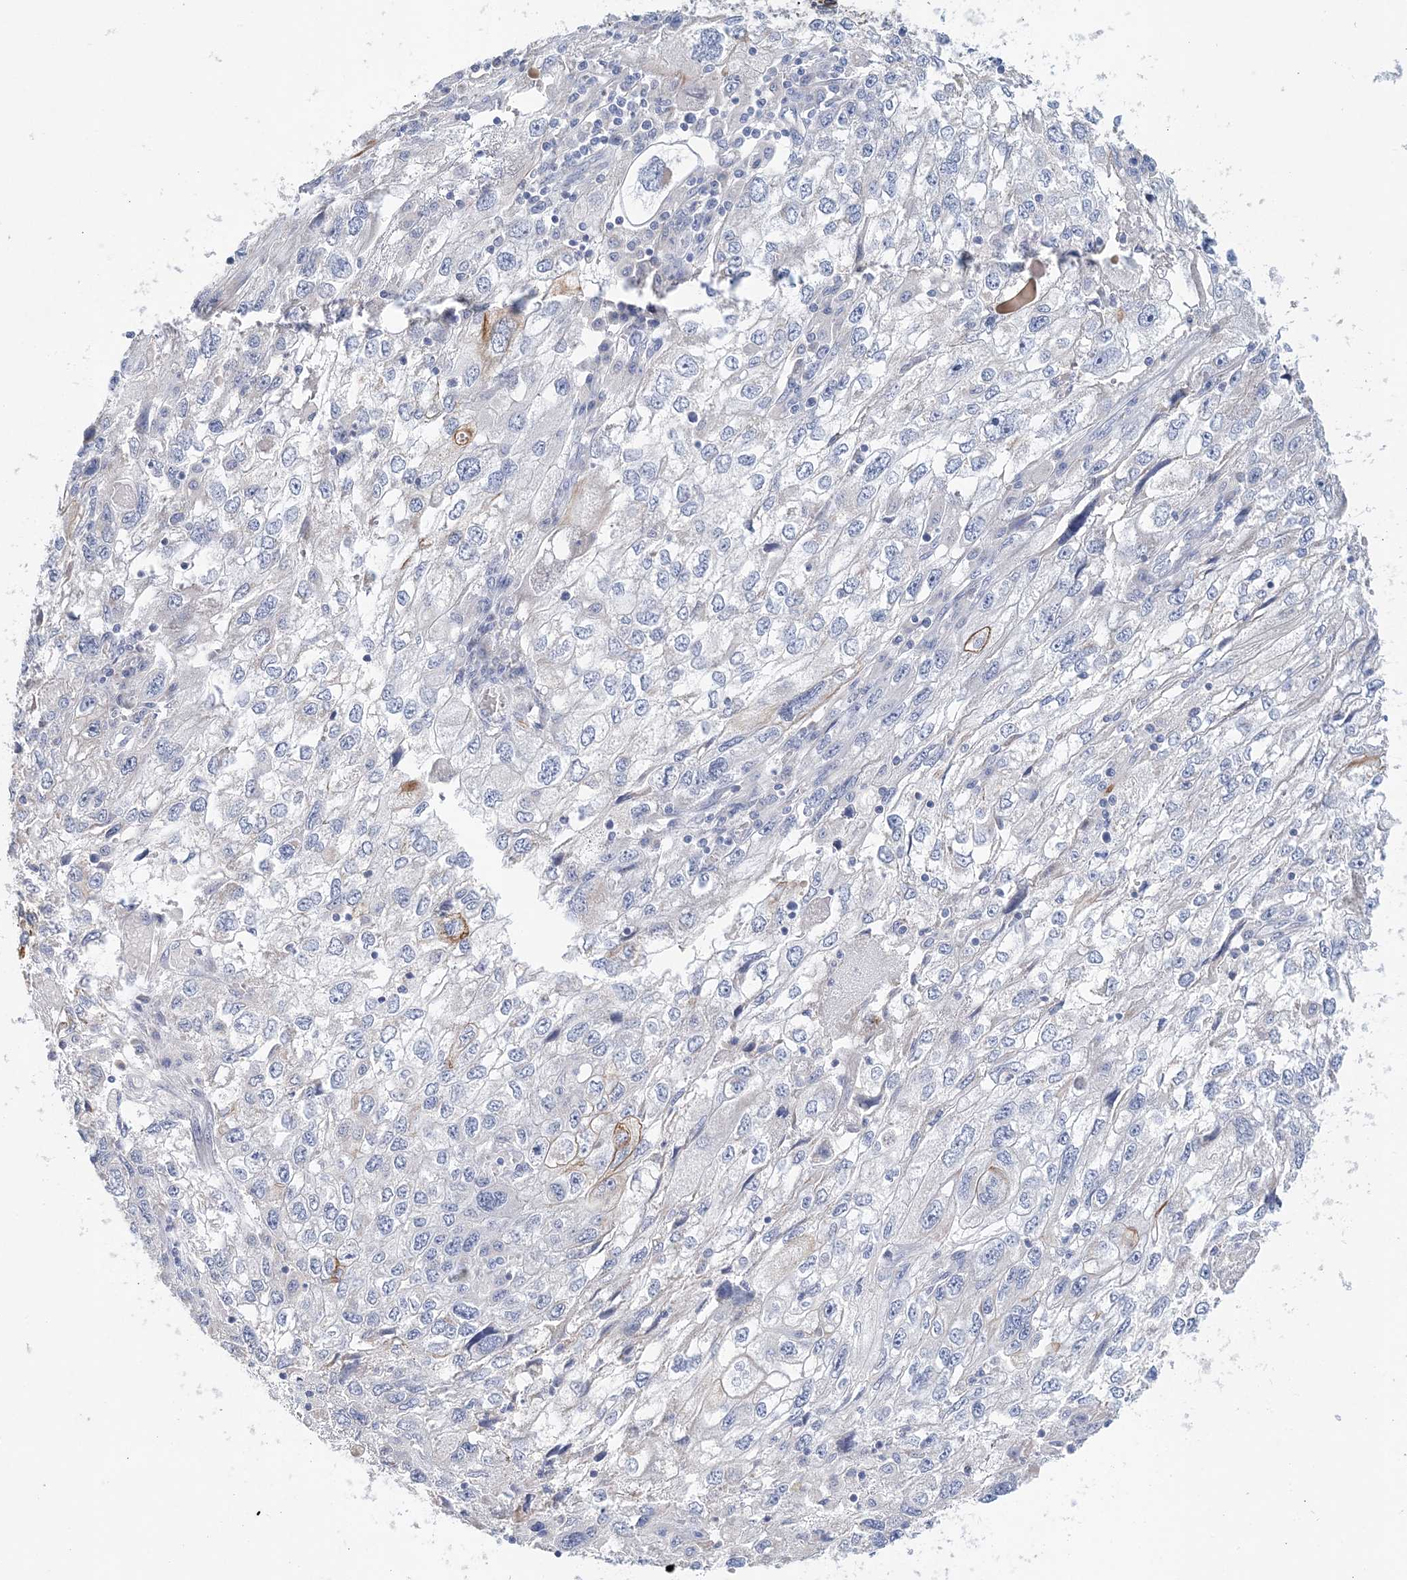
{"staining": {"intensity": "negative", "quantity": "none", "location": "none"}, "tissue": "endometrial cancer", "cell_type": "Tumor cells", "image_type": "cancer", "snomed": [{"axis": "morphology", "description": "Adenocarcinoma, NOS"}, {"axis": "topography", "description": "Endometrium"}], "caption": "Endometrial cancer was stained to show a protein in brown. There is no significant staining in tumor cells.", "gene": "LRRIQ4", "patient": {"sex": "female", "age": 49}}